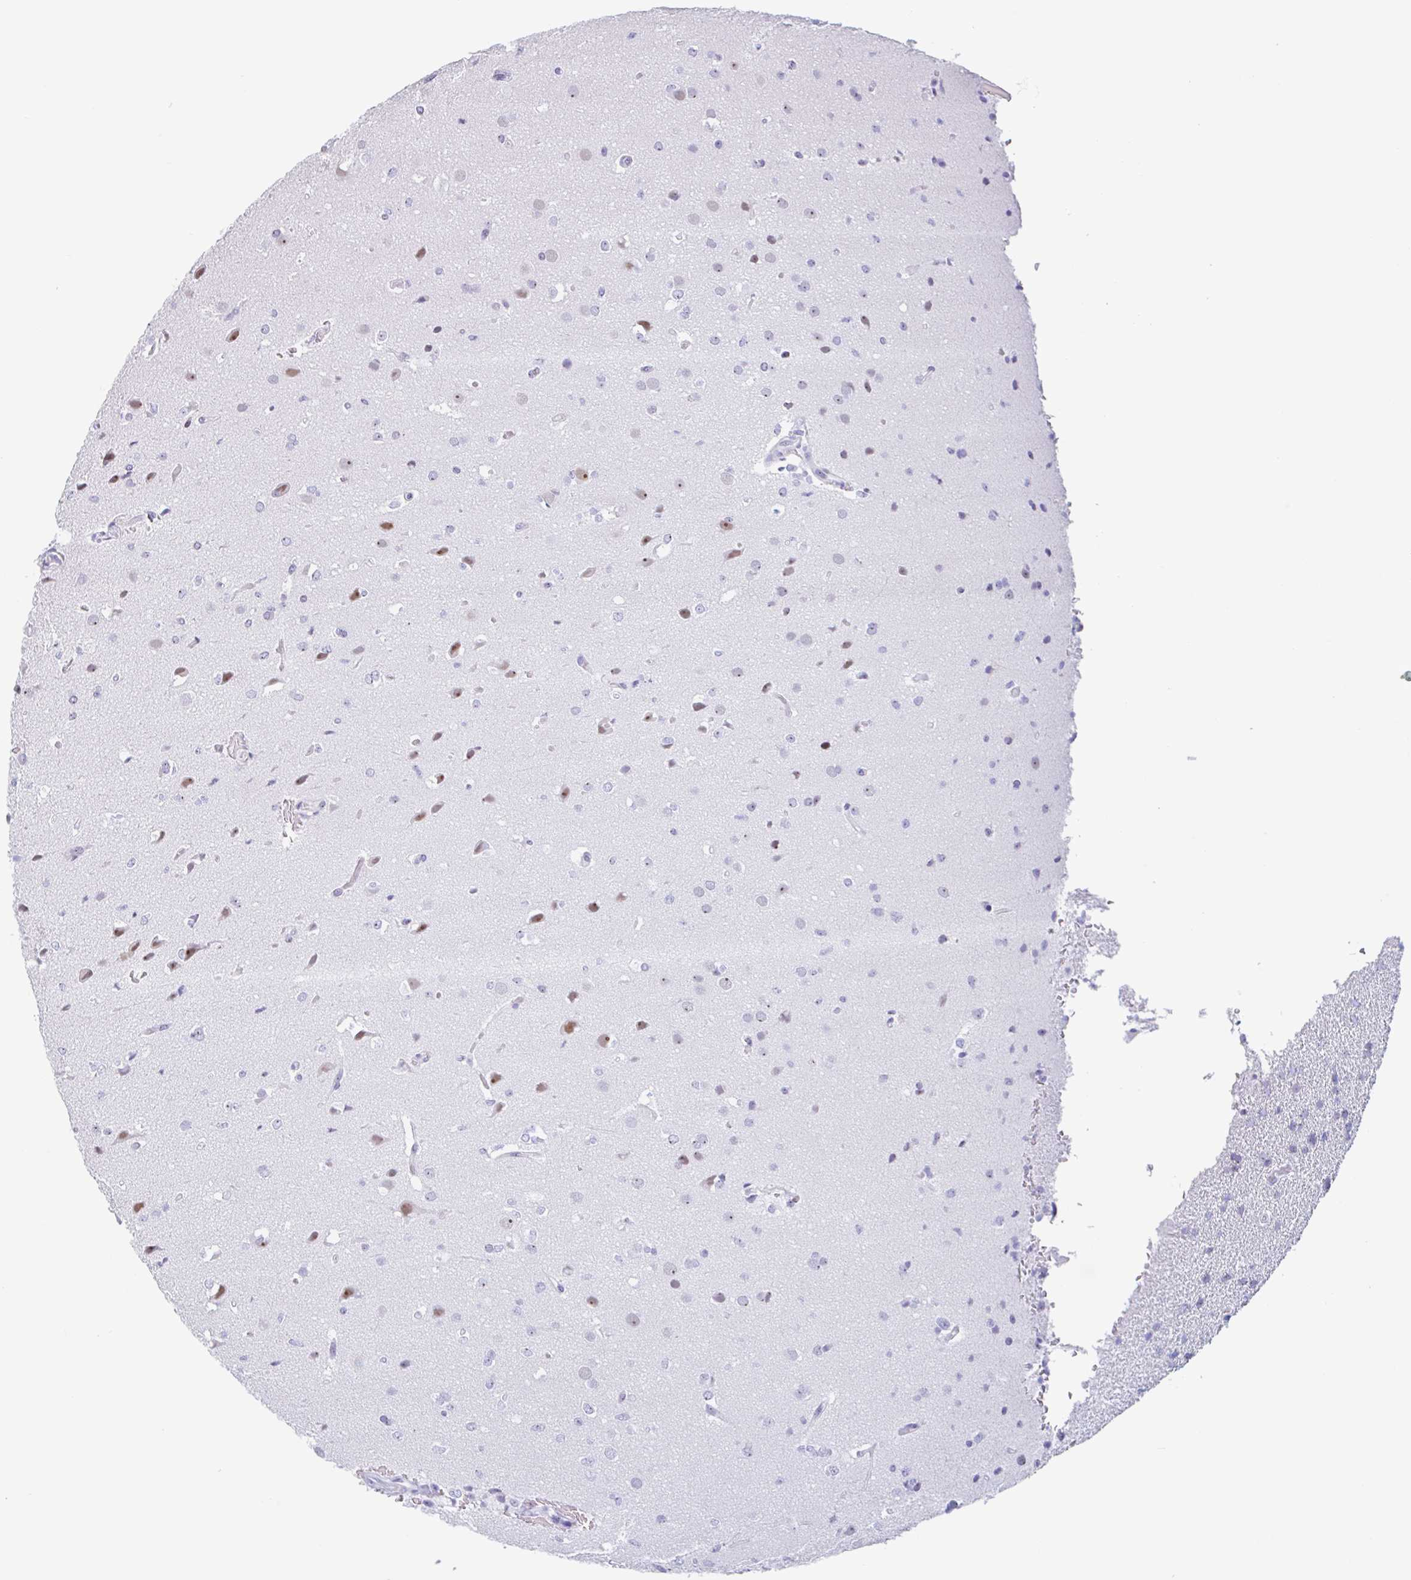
{"staining": {"intensity": "moderate", "quantity": "<25%", "location": "nuclear"}, "tissue": "glioma", "cell_type": "Tumor cells", "image_type": "cancer", "snomed": [{"axis": "morphology", "description": "Glioma, malignant, Low grade"}, {"axis": "topography", "description": "Brain"}], "caption": "The micrograph exhibits immunohistochemical staining of malignant glioma (low-grade). There is moderate nuclear expression is appreciated in approximately <25% of tumor cells. (DAB IHC with brightfield microscopy, high magnification).", "gene": "LENG9", "patient": {"sex": "female", "age": 33}}